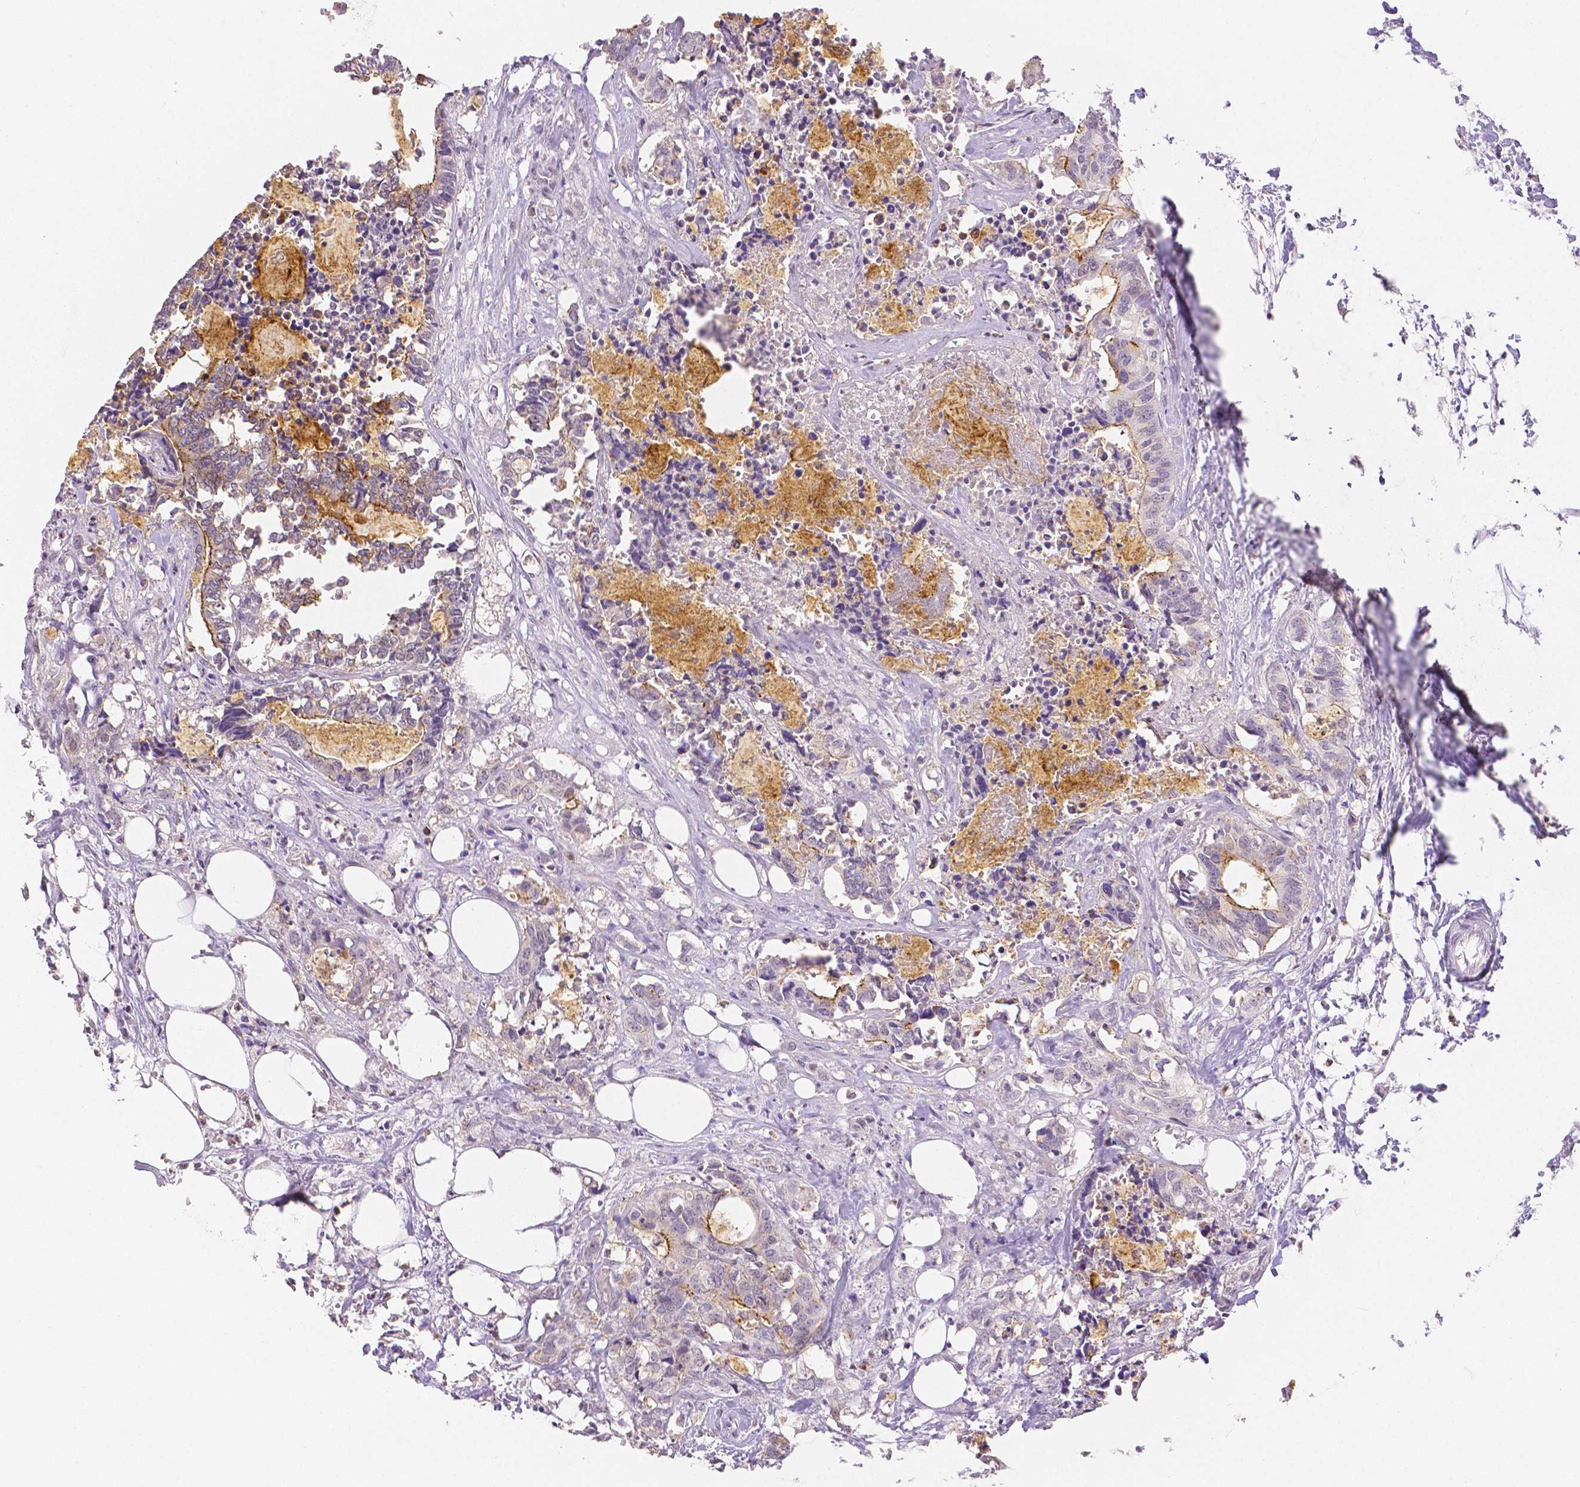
{"staining": {"intensity": "moderate", "quantity": "25%-75%", "location": "cytoplasmic/membranous"}, "tissue": "colorectal cancer", "cell_type": "Tumor cells", "image_type": "cancer", "snomed": [{"axis": "morphology", "description": "Adenocarcinoma, NOS"}, {"axis": "topography", "description": "Colon"}, {"axis": "topography", "description": "Rectum"}], "caption": "Colorectal cancer (adenocarcinoma) stained with a brown dye displays moderate cytoplasmic/membranous positive positivity in approximately 25%-75% of tumor cells.", "gene": "OCLN", "patient": {"sex": "male", "age": 57}}